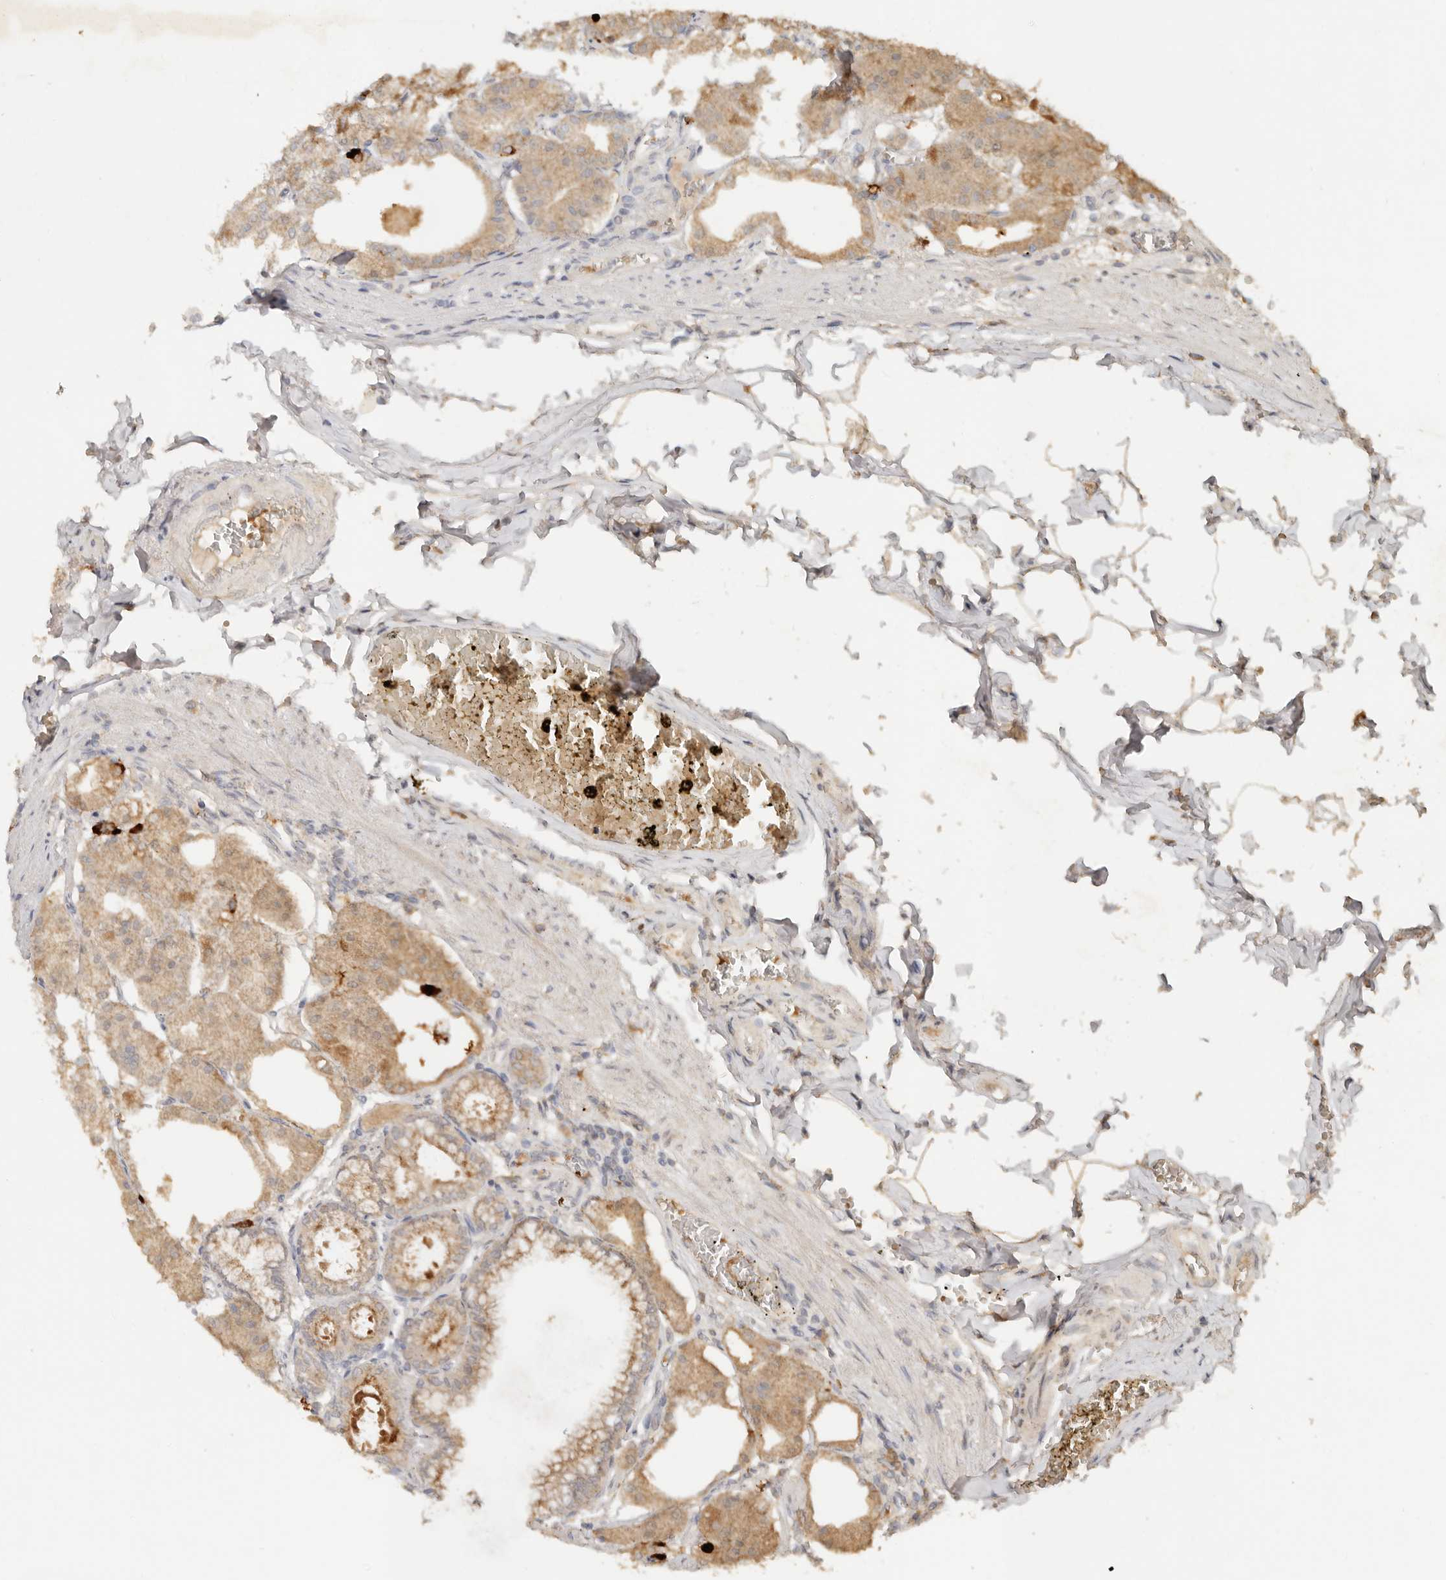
{"staining": {"intensity": "moderate", "quantity": ">75%", "location": "cytoplasmic/membranous"}, "tissue": "stomach", "cell_type": "Glandular cells", "image_type": "normal", "snomed": [{"axis": "morphology", "description": "Normal tissue, NOS"}, {"axis": "topography", "description": "Stomach, lower"}], "caption": "Immunohistochemistry (DAB) staining of normal human stomach exhibits moderate cytoplasmic/membranous protein staining in approximately >75% of glandular cells. Nuclei are stained in blue.", "gene": "LMO4", "patient": {"sex": "male", "age": 71}}